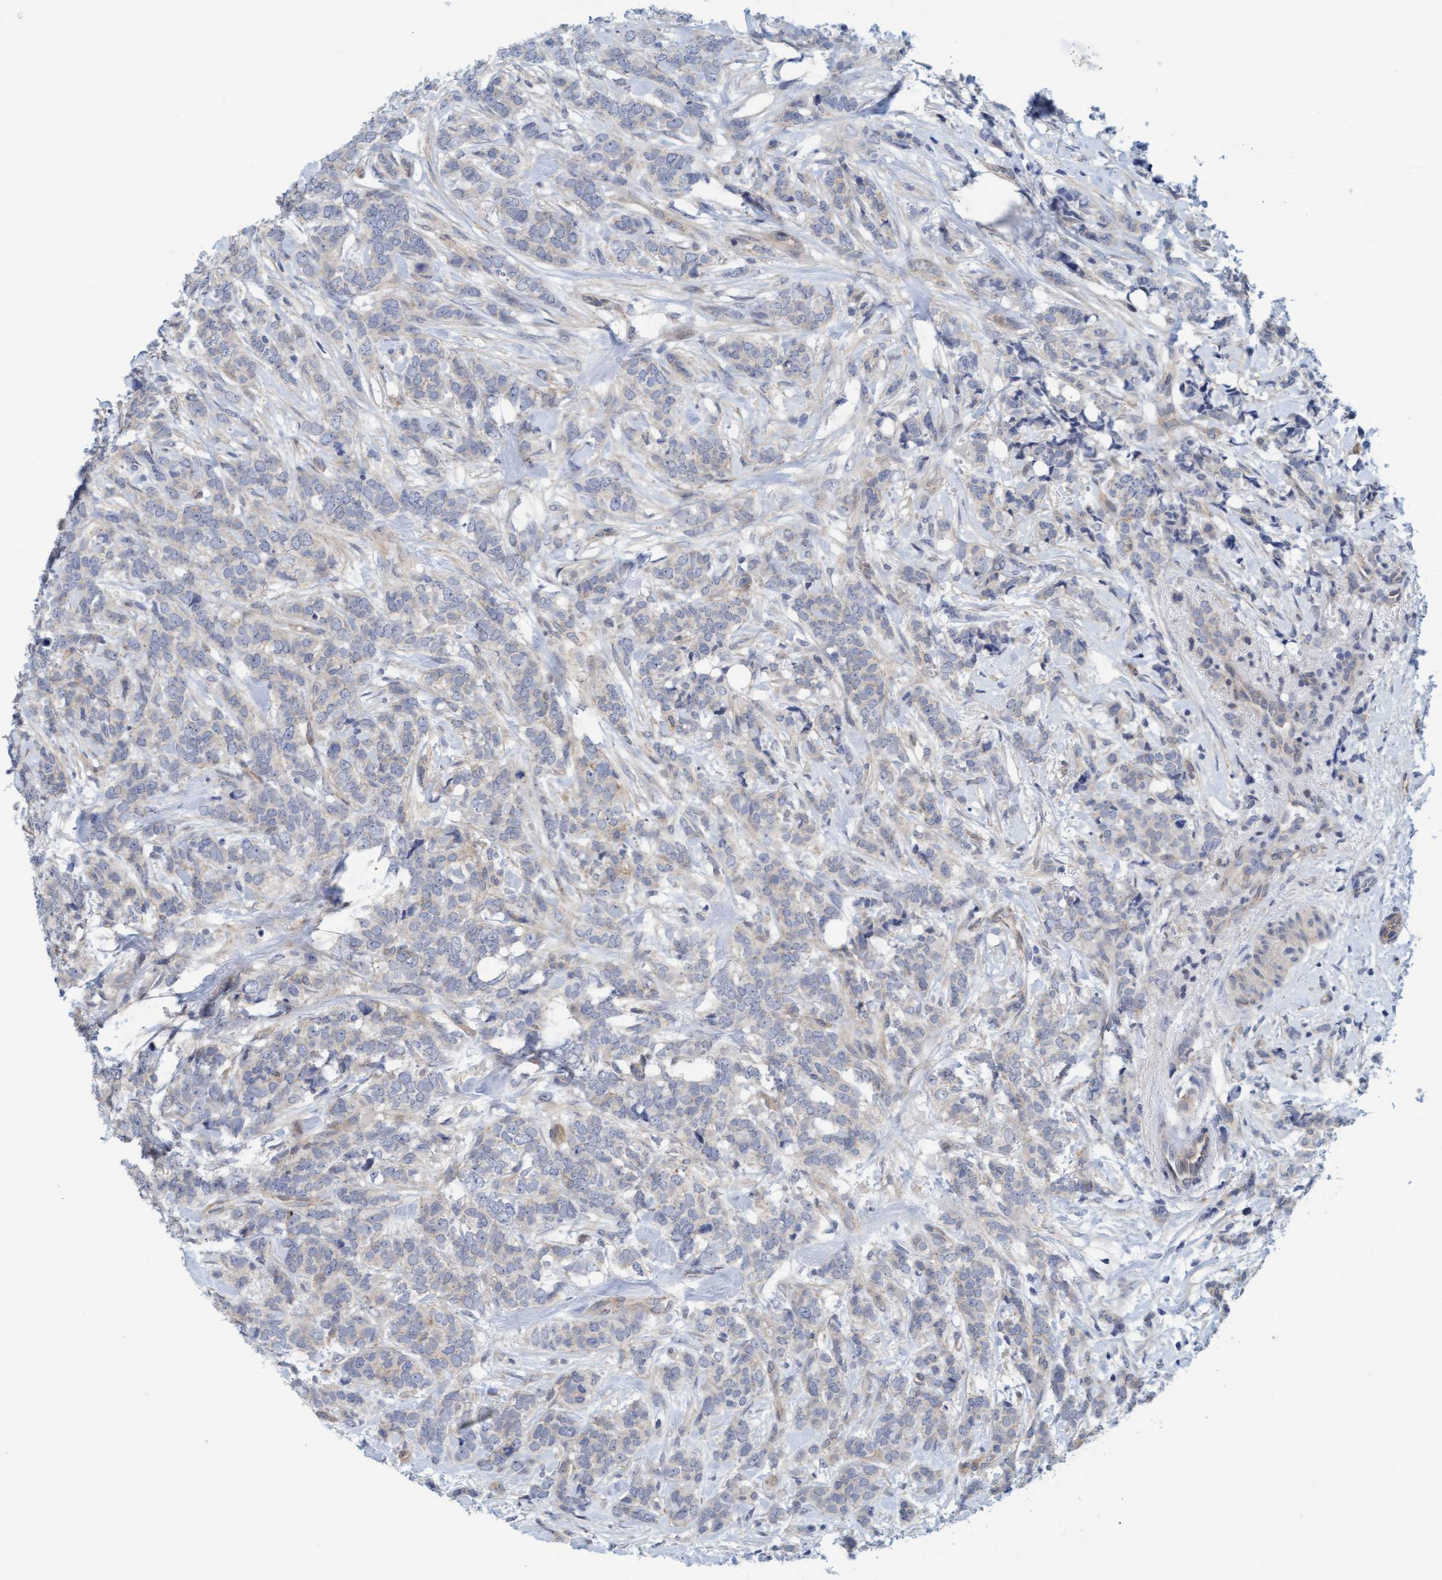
{"staining": {"intensity": "negative", "quantity": "none", "location": "none"}, "tissue": "breast cancer", "cell_type": "Tumor cells", "image_type": "cancer", "snomed": [{"axis": "morphology", "description": "Lobular carcinoma"}, {"axis": "topography", "description": "Skin"}, {"axis": "topography", "description": "Breast"}], "caption": "Immunohistochemistry (IHC) micrograph of breast cancer (lobular carcinoma) stained for a protein (brown), which shows no expression in tumor cells.", "gene": "KRBA2", "patient": {"sex": "female", "age": 46}}